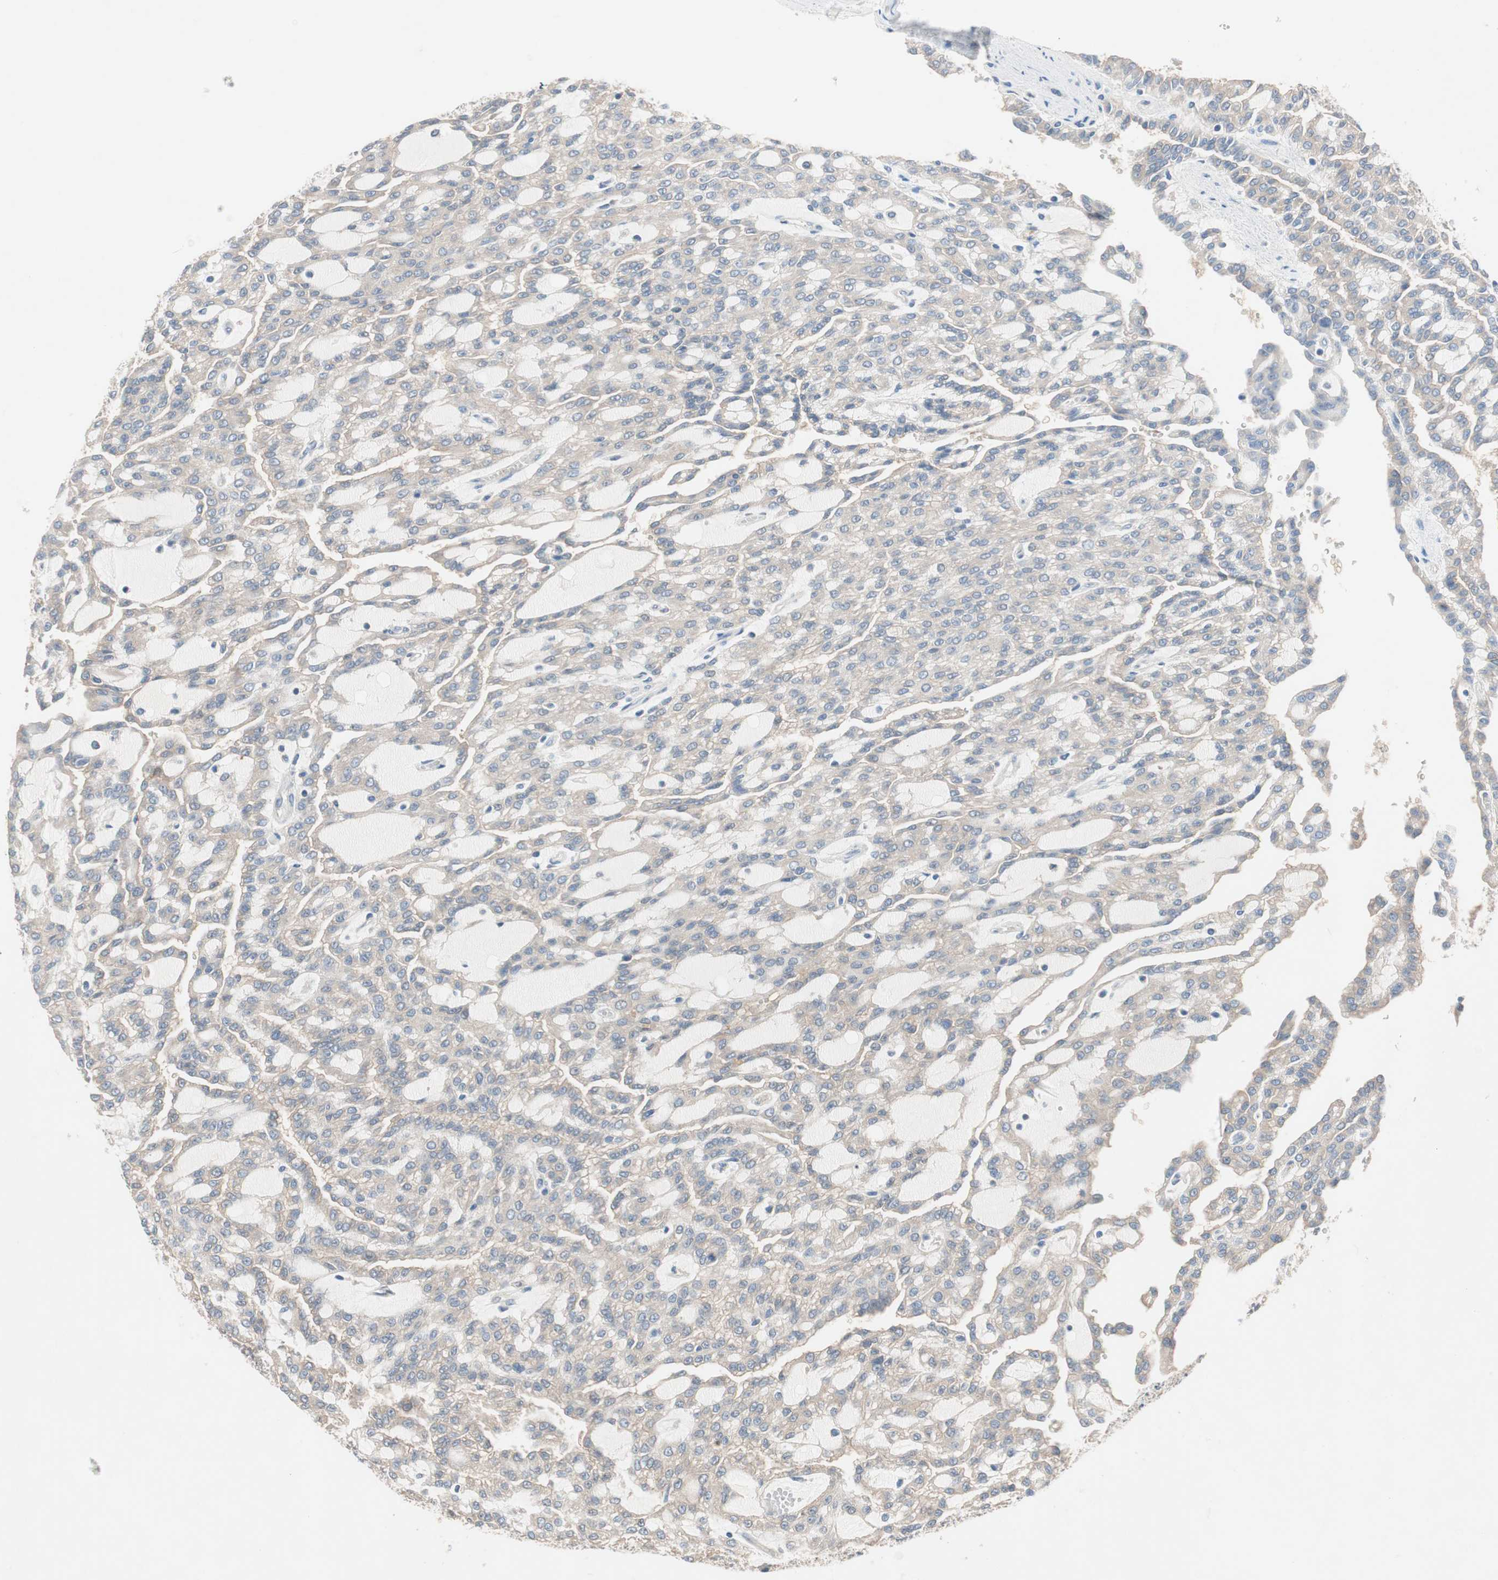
{"staining": {"intensity": "negative", "quantity": "none", "location": "none"}, "tissue": "renal cancer", "cell_type": "Tumor cells", "image_type": "cancer", "snomed": [{"axis": "morphology", "description": "Adenocarcinoma, NOS"}, {"axis": "topography", "description": "Kidney"}], "caption": "Immunohistochemical staining of renal cancer displays no significant positivity in tumor cells.", "gene": "GLUL", "patient": {"sex": "male", "age": 63}}